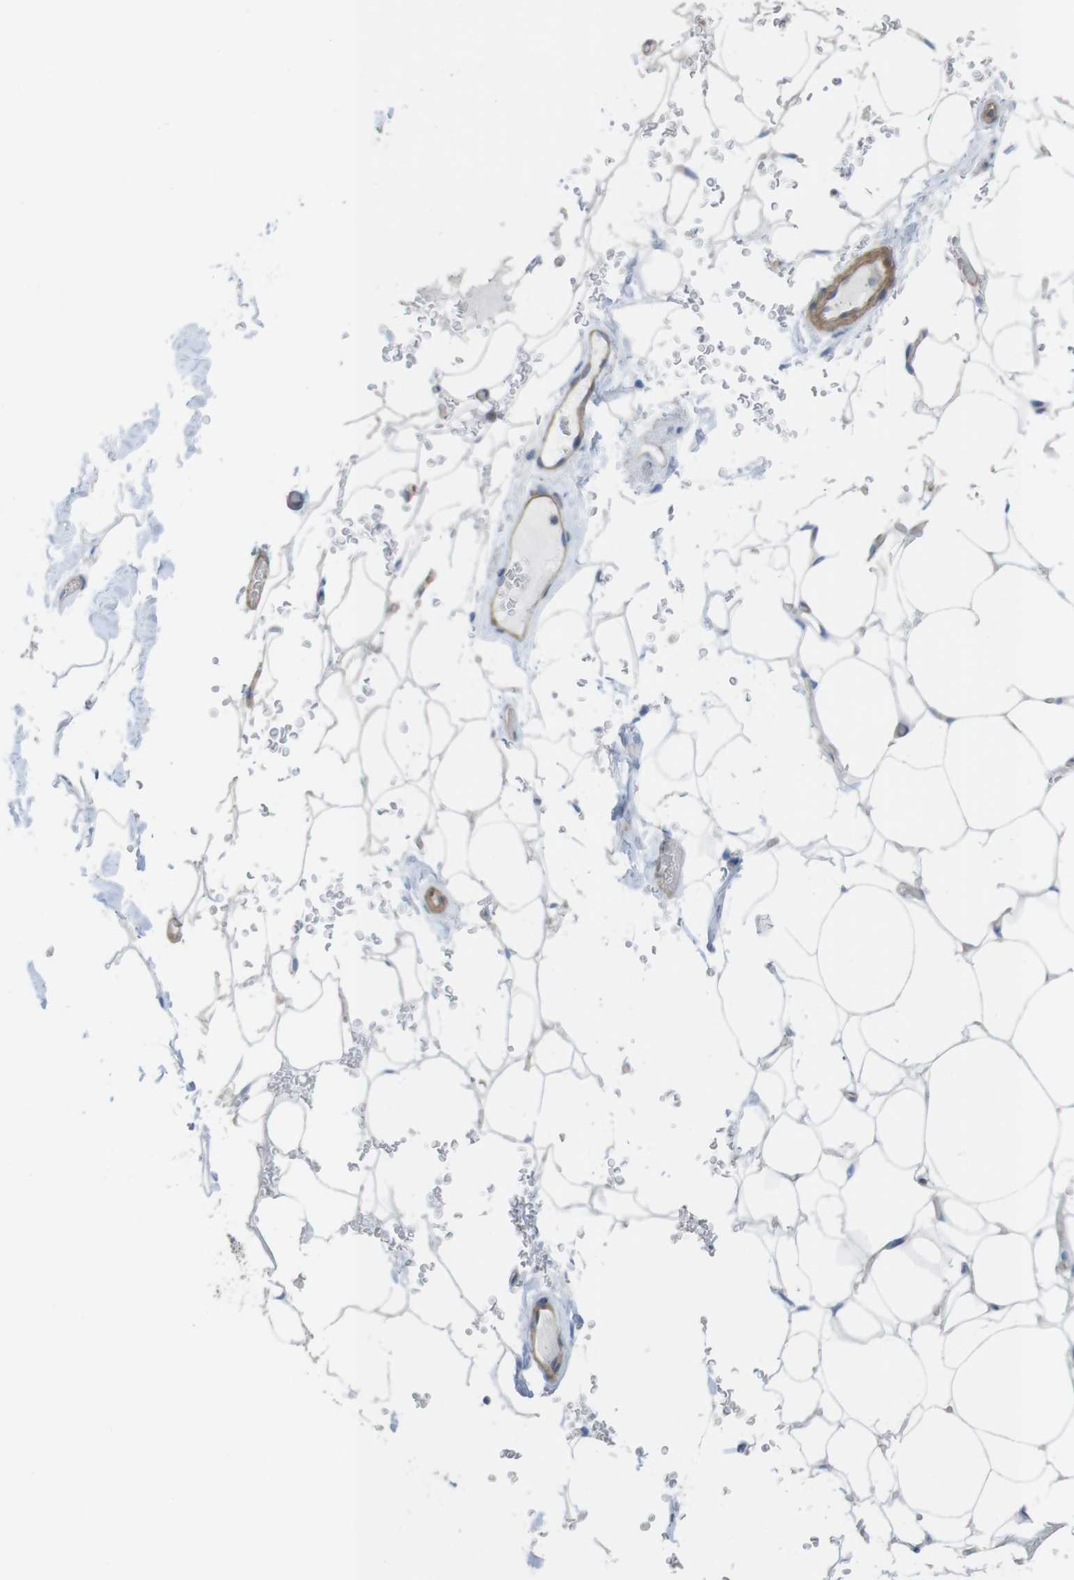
{"staining": {"intensity": "negative", "quantity": "none", "location": "none"}, "tissue": "adipose tissue", "cell_type": "Adipocytes", "image_type": "normal", "snomed": [{"axis": "morphology", "description": "Normal tissue, NOS"}, {"axis": "topography", "description": "Peripheral nerve tissue"}], "caption": "A high-resolution micrograph shows IHC staining of normal adipose tissue, which reveals no significant staining in adipocytes.", "gene": "PREX2", "patient": {"sex": "male", "age": 70}}